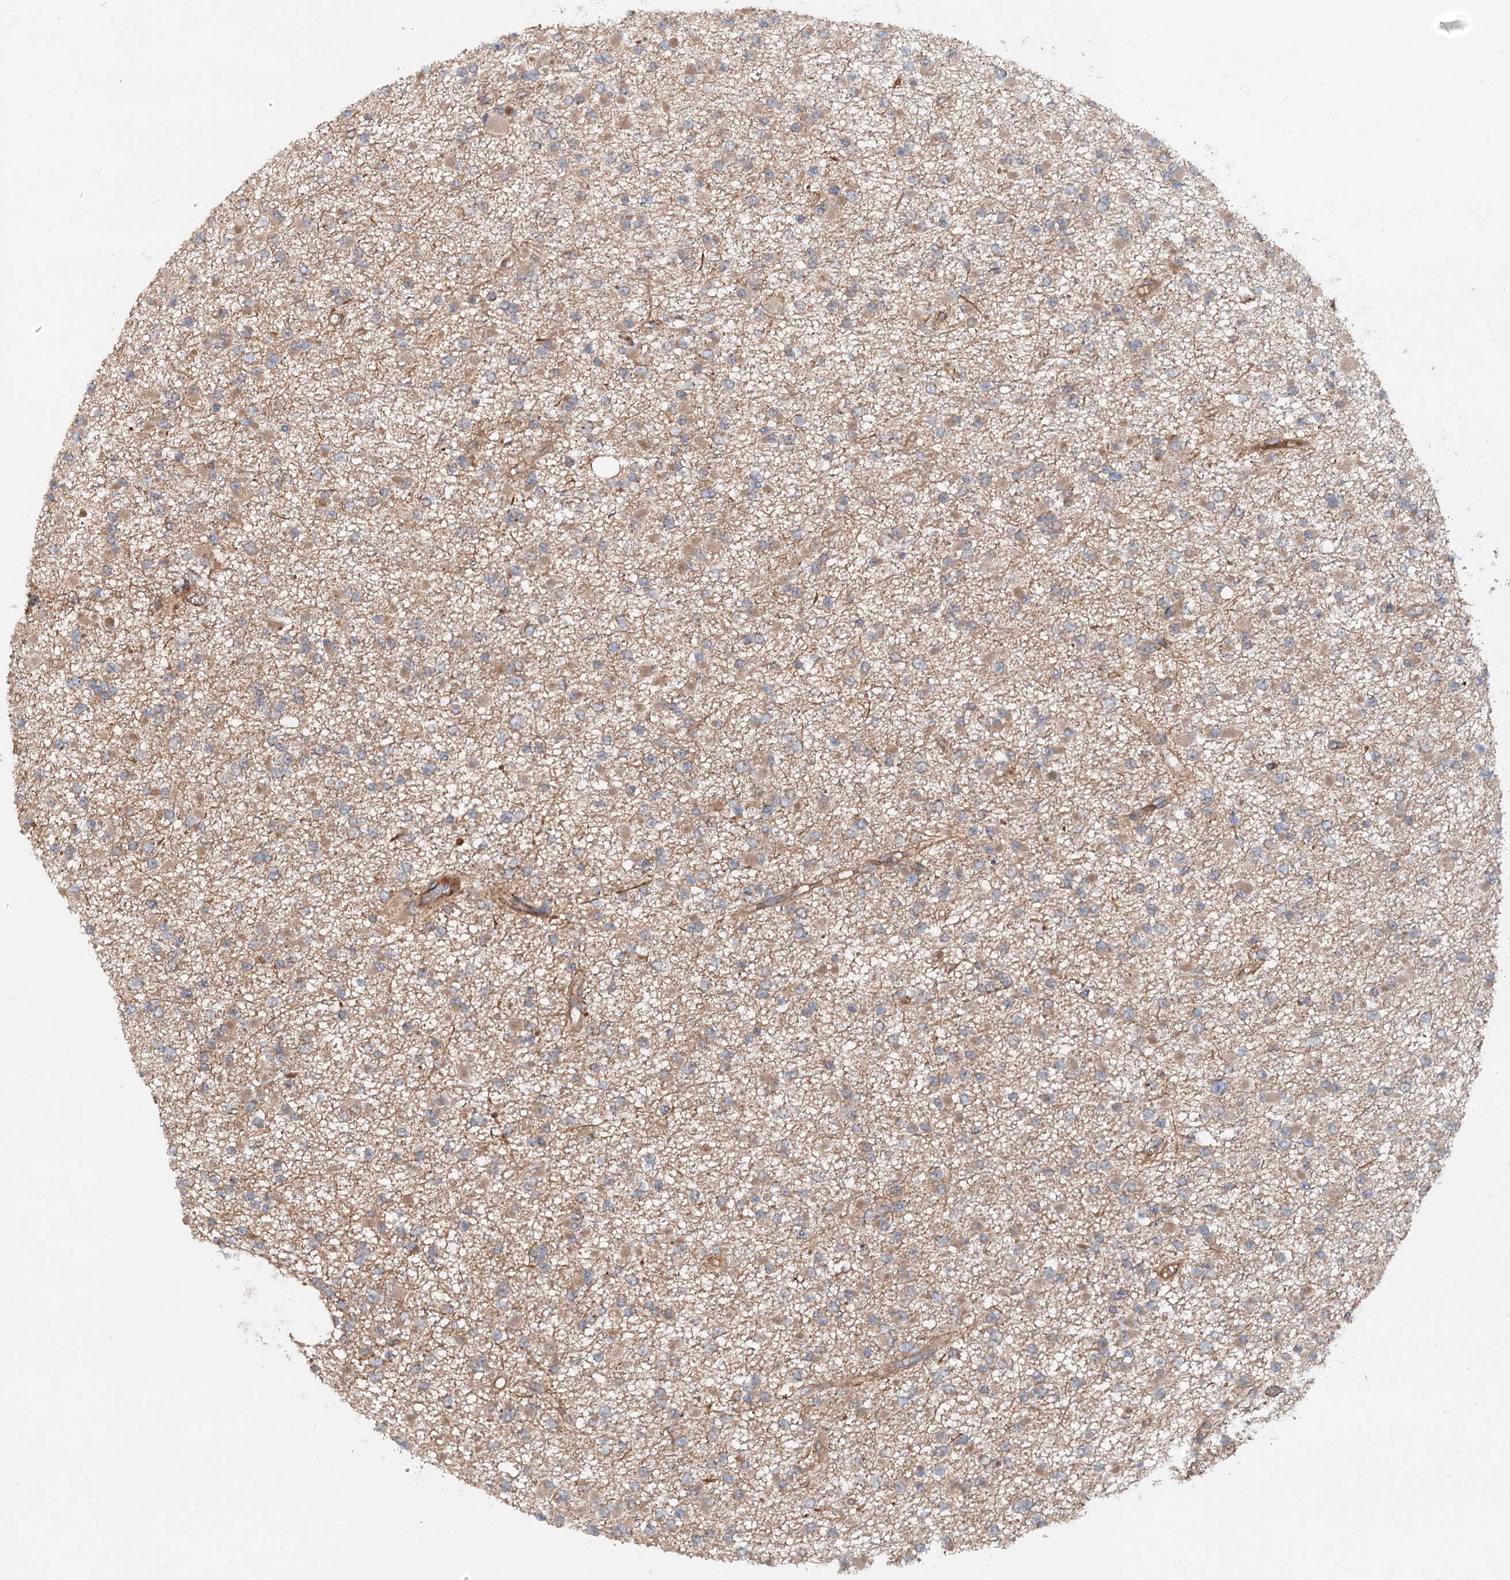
{"staining": {"intensity": "weak", "quantity": "<25%", "location": "cytoplasmic/membranous"}, "tissue": "glioma", "cell_type": "Tumor cells", "image_type": "cancer", "snomed": [{"axis": "morphology", "description": "Glioma, malignant, Low grade"}, {"axis": "topography", "description": "Brain"}], "caption": "High power microscopy image of an IHC micrograph of glioma, revealing no significant staining in tumor cells. (Immunohistochemistry (ihc), brightfield microscopy, high magnification).", "gene": "ADGRG4", "patient": {"sex": "female", "age": 22}}